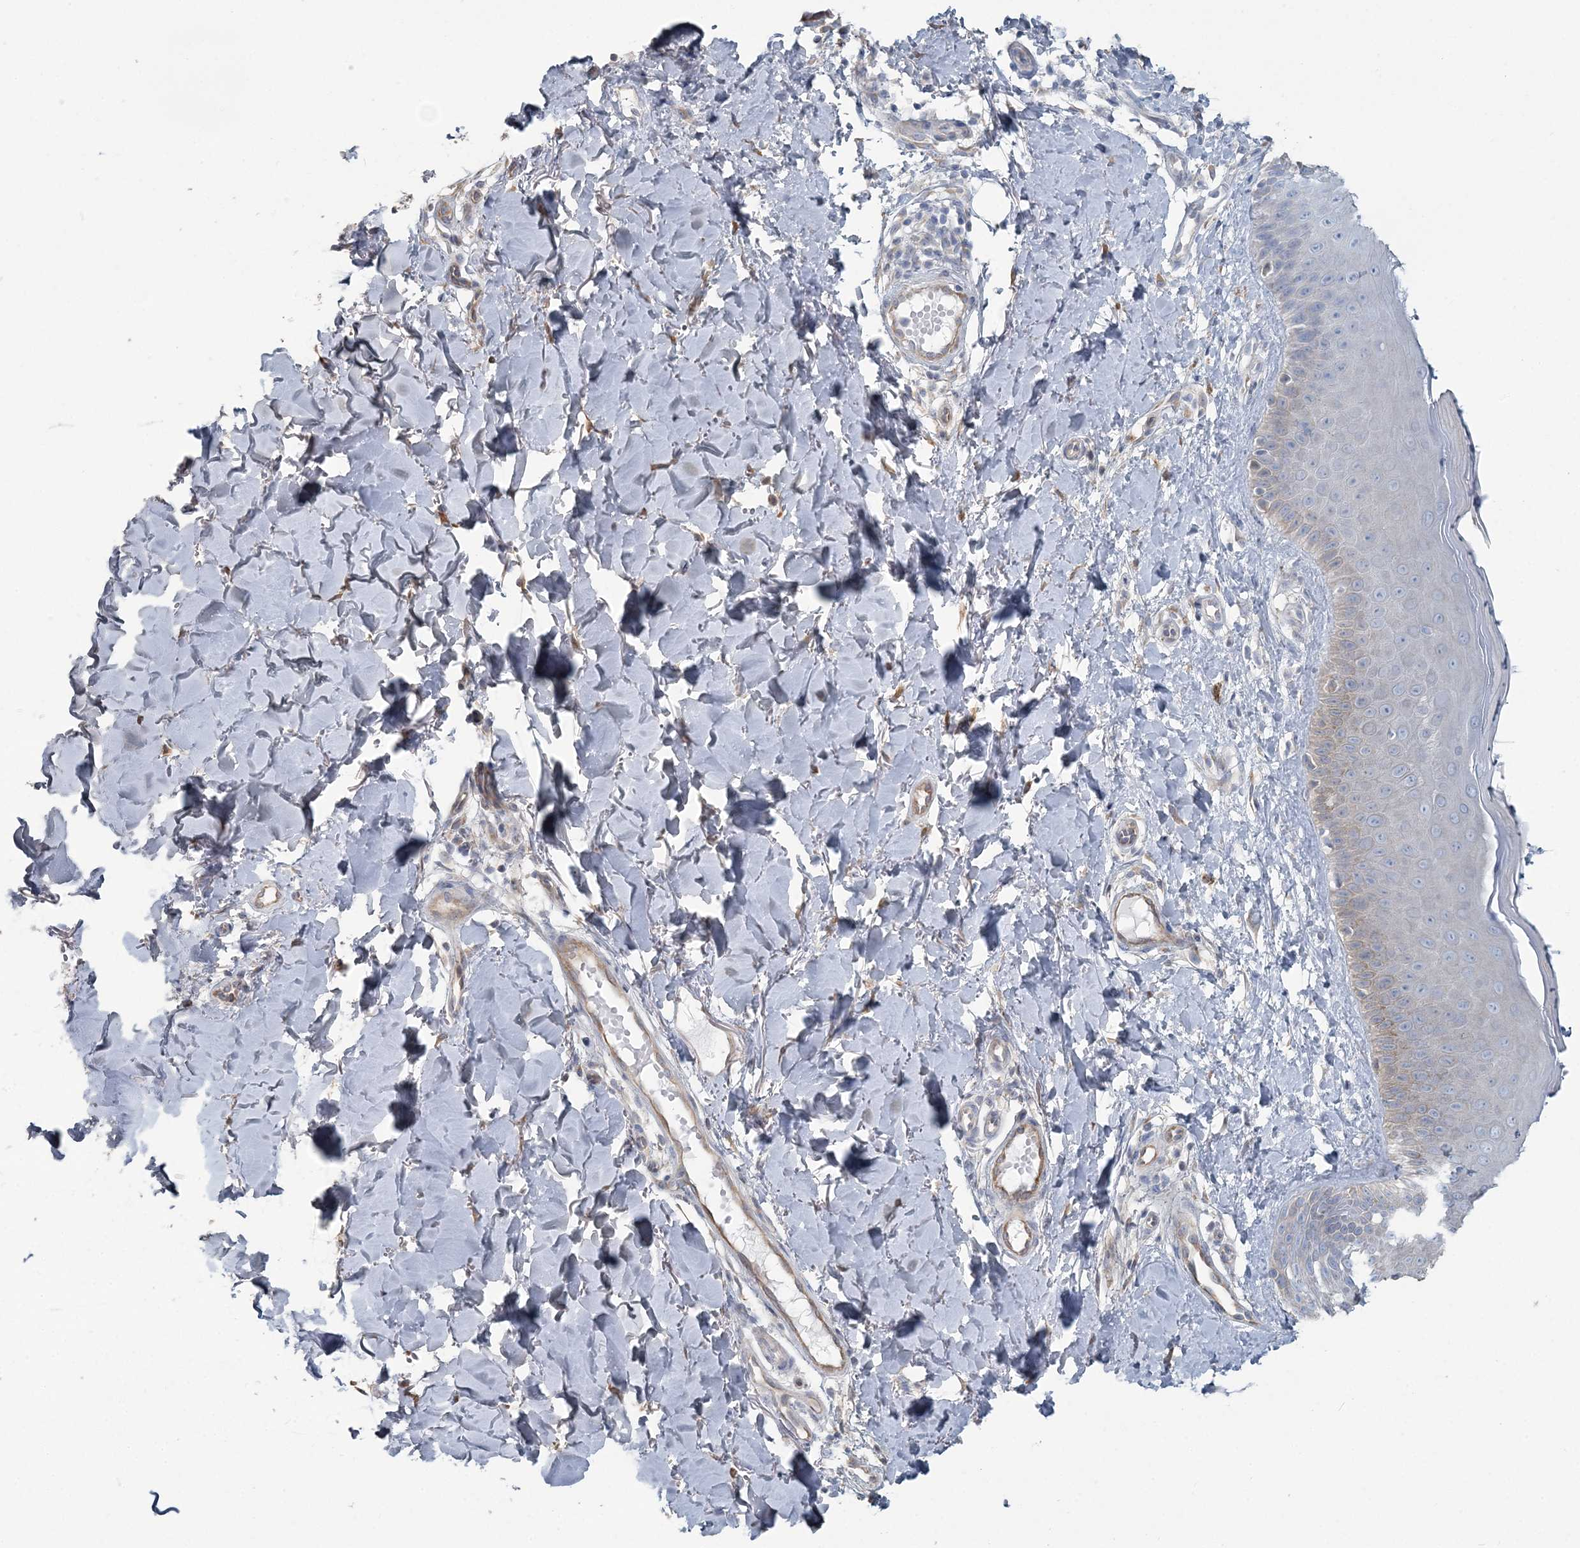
{"staining": {"intensity": "weak", "quantity": "25%-75%", "location": "cytoplasmic/membranous"}, "tissue": "skin", "cell_type": "Fibroblasts", "image_type": "normal", "snomed": [{"axis": "morphology", "description": "Normal tissue, NOS"}, {"axis": "topography", "description": "Skin"}], "caption": "Protein expression analysis of unremarkable skin shows weak cytoplasmic/membranous expression in approximately 25%-75% of fibroblasts. (IHC, brightfield microscopy, high magnification).", "gene": "CMBL", "patient": {"sex": "male", "age": 52}}